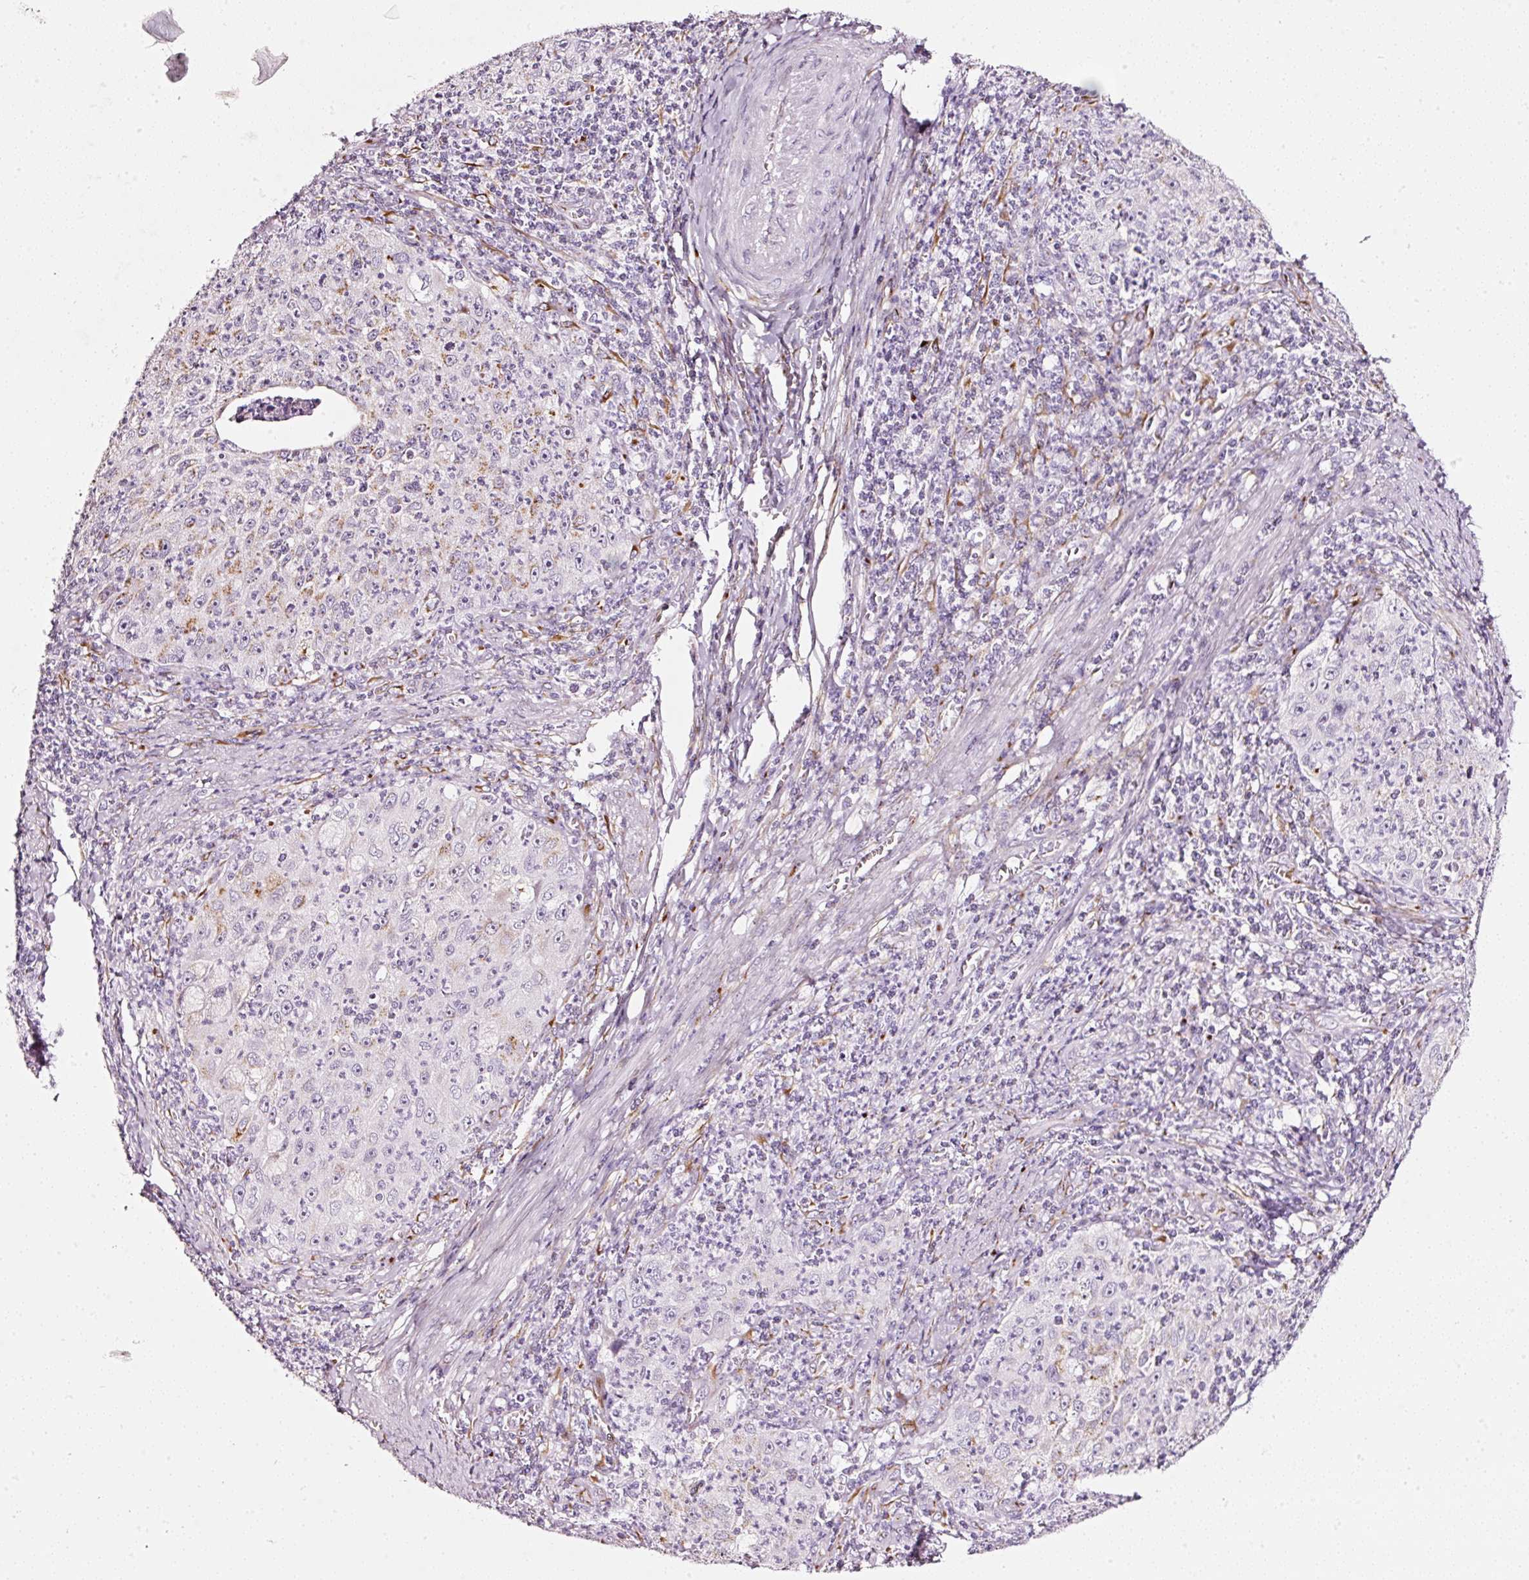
{"staining": {"intensity": "moderate", "quantity": "<25%", "location": "cytoplasmic/membranous"}, "tissue": "cervical cancer", "cell_type": "Tumor cells", "image_type": "cancer", "snomed": [{"axis": "morphology", "description": "Squamous cell carcinoma, NOS"}, {"axis": "topography", "description": "Cervix"}], "caption": "Immunohistochemical staining of squamous cell carcinoma (cervical) demonstrates low levels of moderate cytoplasmic/membranous protein expression in about <25% of tumor cells.", "gene": "SDF4", "patient": {"sex": "female", "age": 30}}